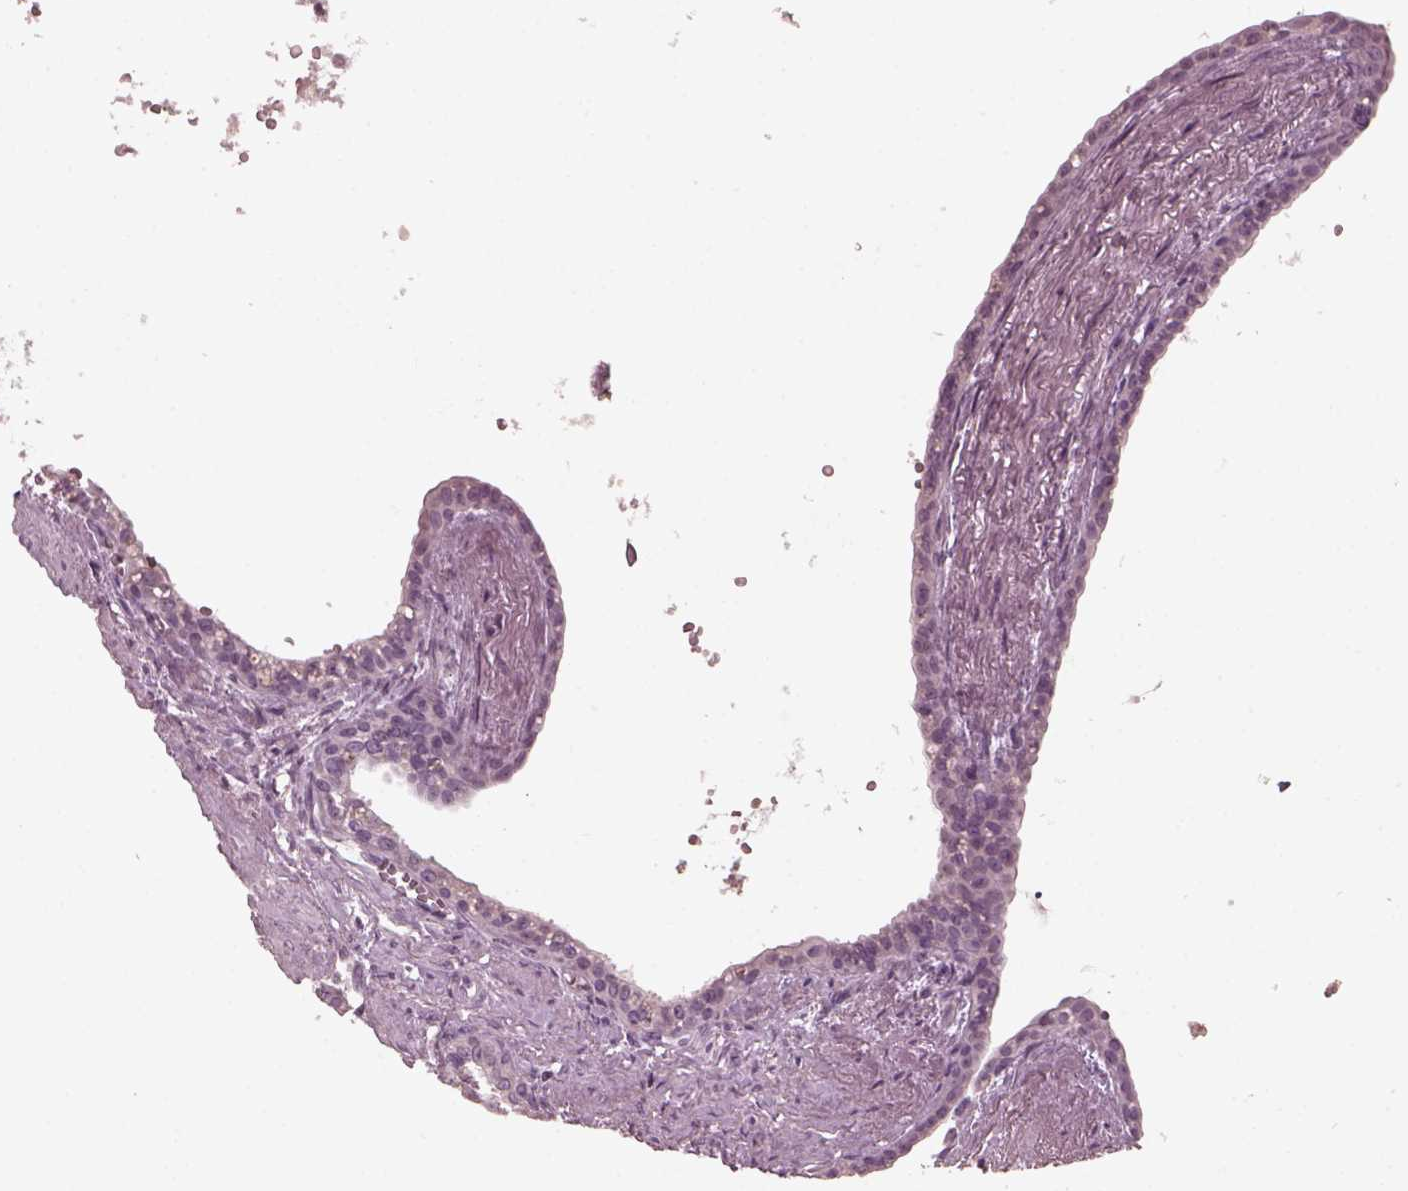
{"staining": {"intensity": "negative", "quantity": "none", "location": "none"}, "tissue": "seminal vesicle", "cell_type": "Glandular cells", "image_type": "normal", "snomed": [{"axis": "morphology", "description": "Normal tissue, NOS"}, {"axis": "morphology", "description": "Urothelial carcinoma, NOS"}, {"axis": "topography", "description": "Urinary bladder"}, {"axis": "topography", "description": "Seminal veicle"}], "caption": "Immunohistochemistry (IHC) micrograph of benign human seminal vesicle stained for a protein (brown), which reveals no positivity in glandular cells.", "gene": "RCVRN", "patient": {"sex": "male", "age": 76}}